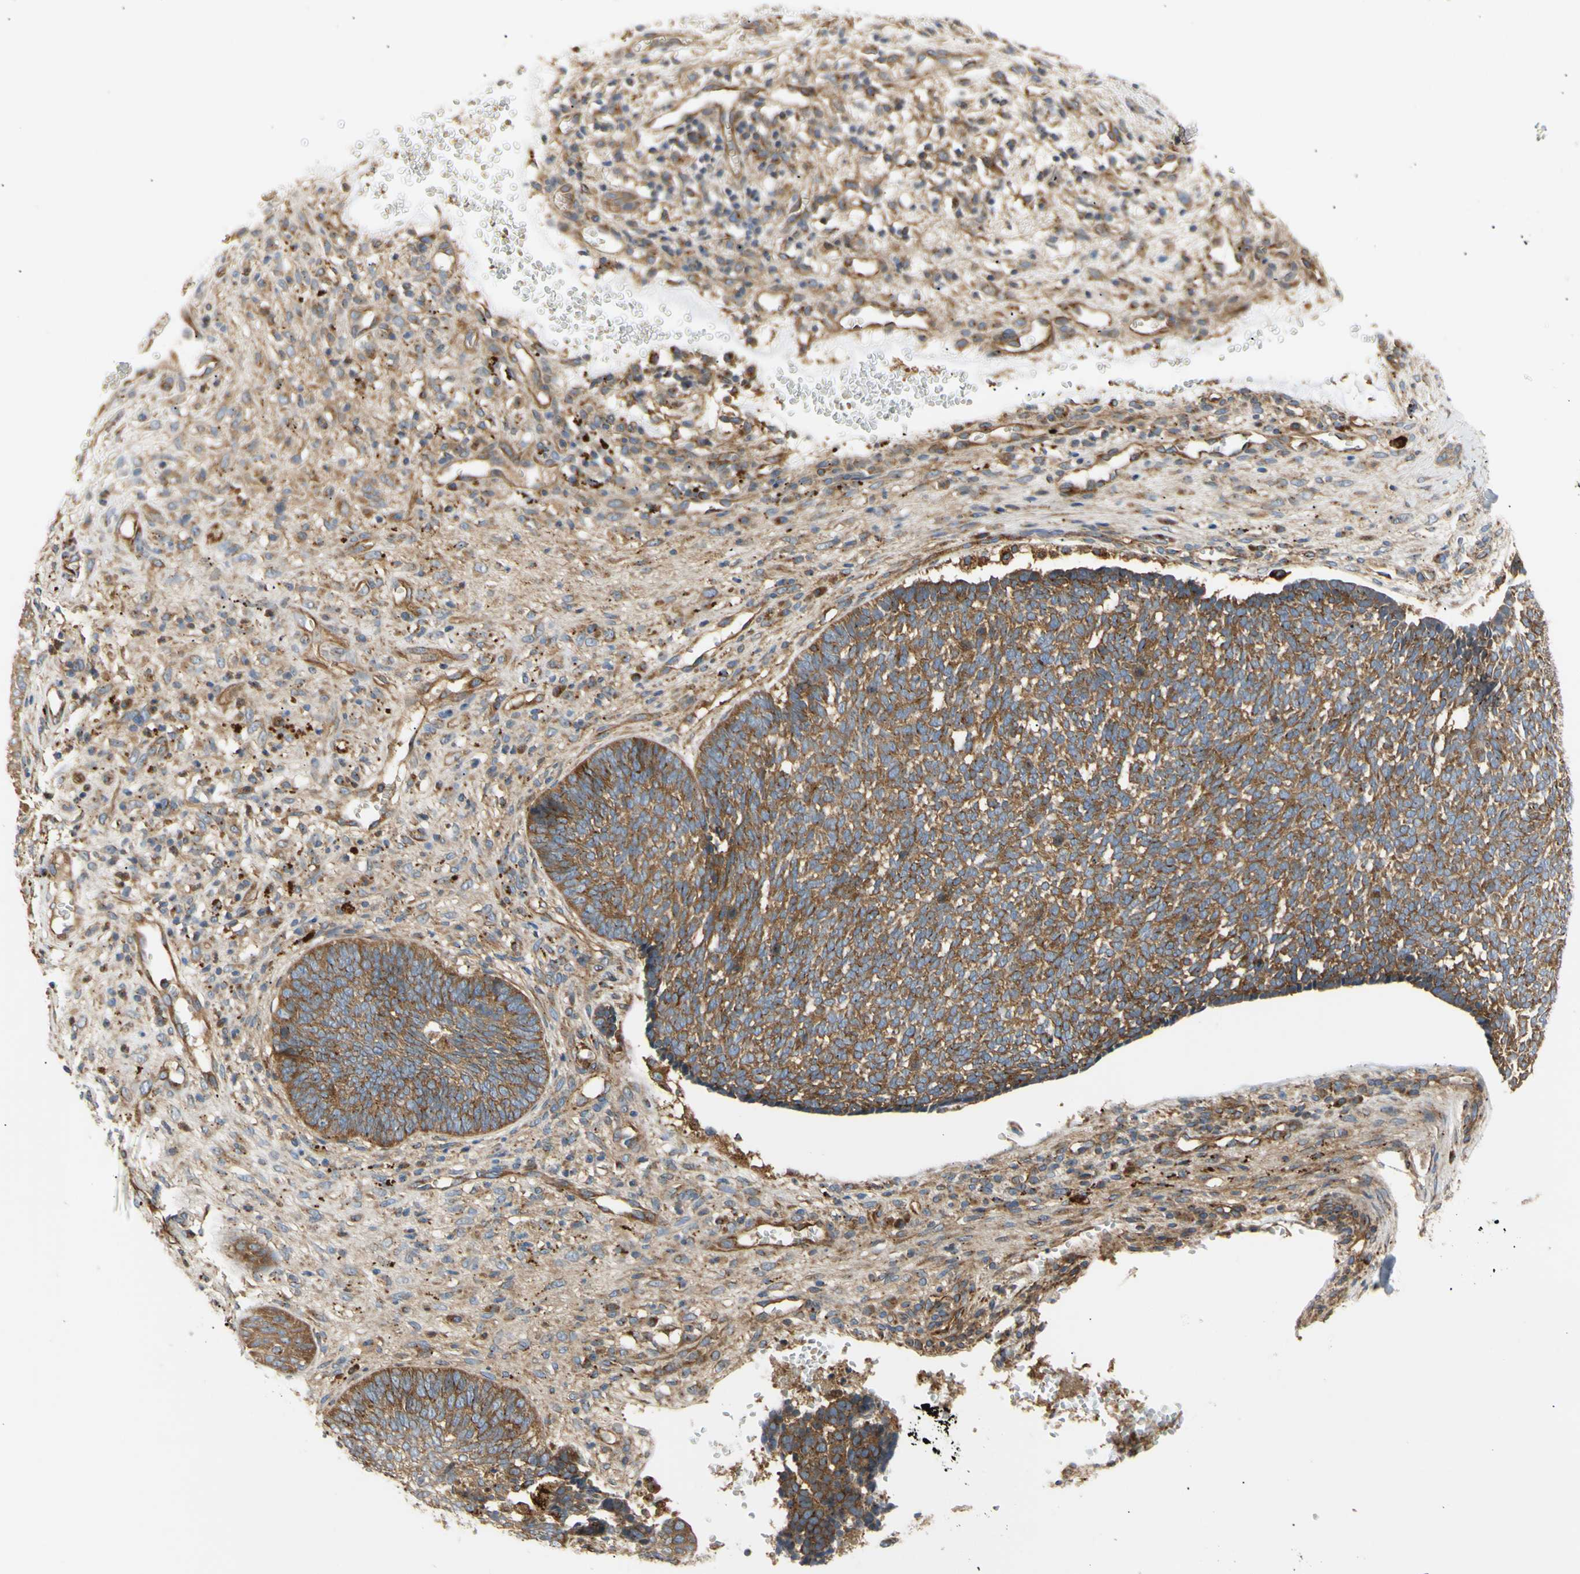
{"staining": {"intensity": "moderate", "quantity": ">75%", "location": "cytoplasmic/membranous"}, "tissue": "skin cancer", "cell_type": "Tumor cells", "image_type": "cancer", "snomed": [{"axis": "morphology", "description": "Basal cell carcinoma"}, {"axis": "topography", "description": "Skin"}], "caption": "IHC (DAB (3,3'-diaminobenzidine)) staining of human basal cell carcinoma (skin) displays moderate cytoplasmic/membranous protein expression in about >75% of tumor cells. Using DAB (brown) and hematoxylin (blue) stains, captured at high magnification using brightfield microscopy.", "gene": "TUBG2", "patient": {"sex": "male", "age": 84}}